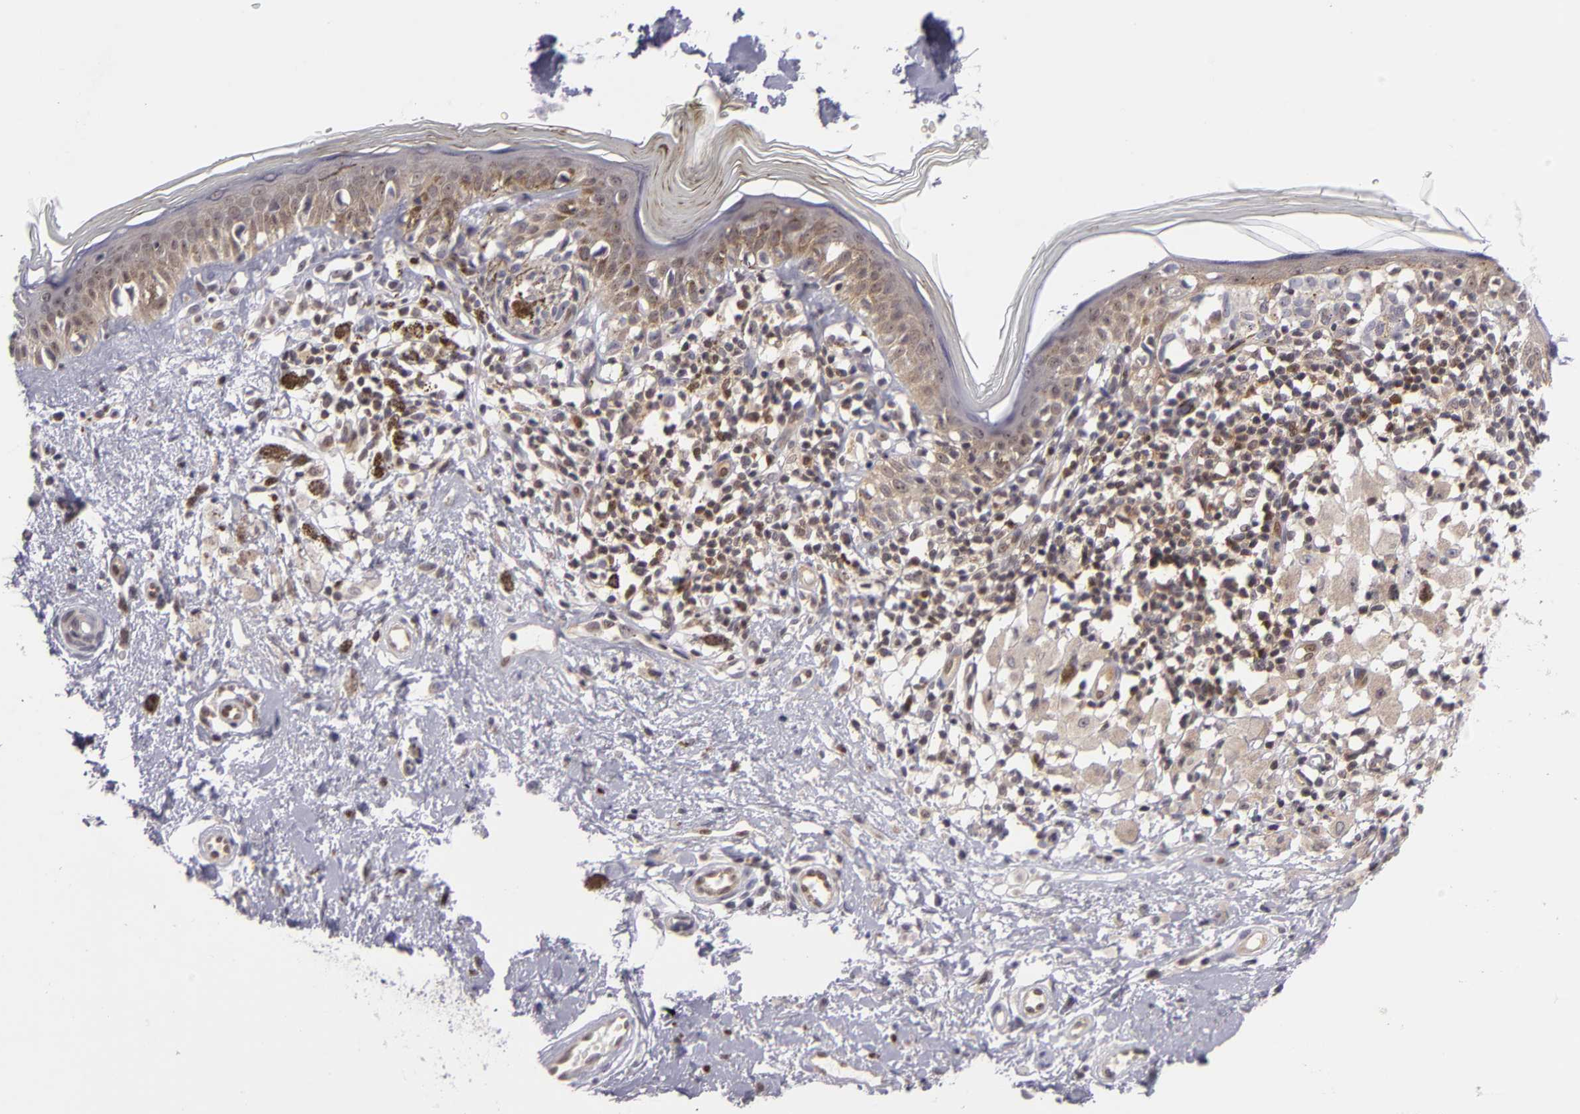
{"staining": {"intensity": "weak", "quantity": "25%-75%", "location": "cytoplasmic/membranous"}, "tissue": "melanoma", "cell_type": "Tumor cells", "image_type": "cancer", "snomed": [{"axis": "morphology", "description": "Malignant melanoma, NOS"}, {"axis": "topography", "description": "Skin"}], "caption": "There is low levels of weak cytoplasmic/membranous staining in tumor cells of malignant melanoma, as demonstrated by immunohistochemical staining (brown color).", "gene": "BCL10", "patient": {"sex": "male", "age": 88}}